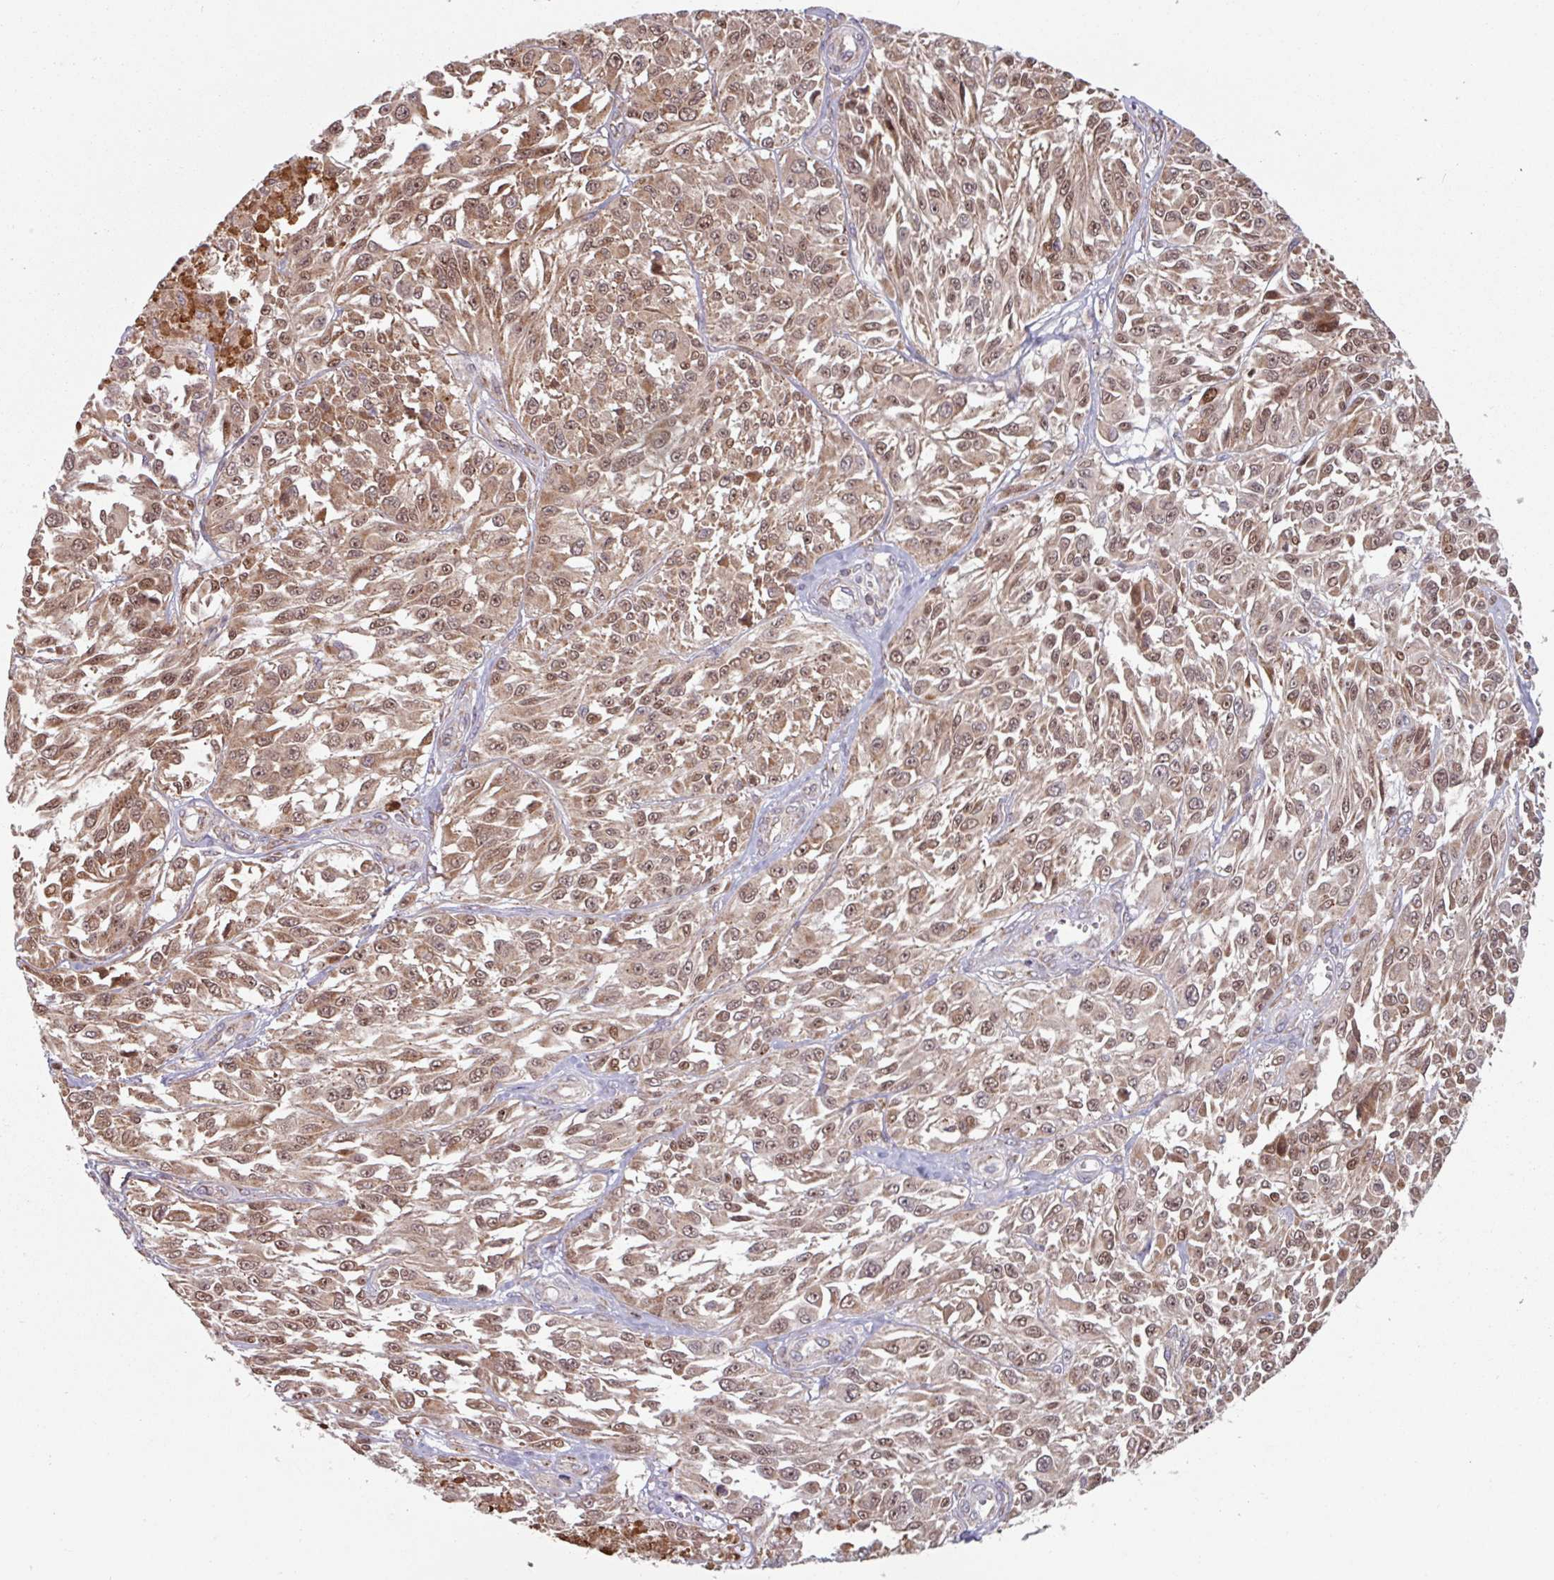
{"staining": {"intensity": "moderate", "quantity": ">75%", "location": "cytoplasmic/membranous,nuclear"}, "tissue": "melanoma", "cell_type": "Tumor cells", "image_type": "cancer", "snomed": [{"axis": "morphology", "description": "Malignant melanoma, NOS"}, {"axis": "topography", "description": "Skin"}], "caption": "Melanoma stained for a protein displays moderate cytoplasmic/membranous and nuclear positivity in tumor cells.", "gene": "COX7C", "patient": {"sex": "male", "age": 94}}